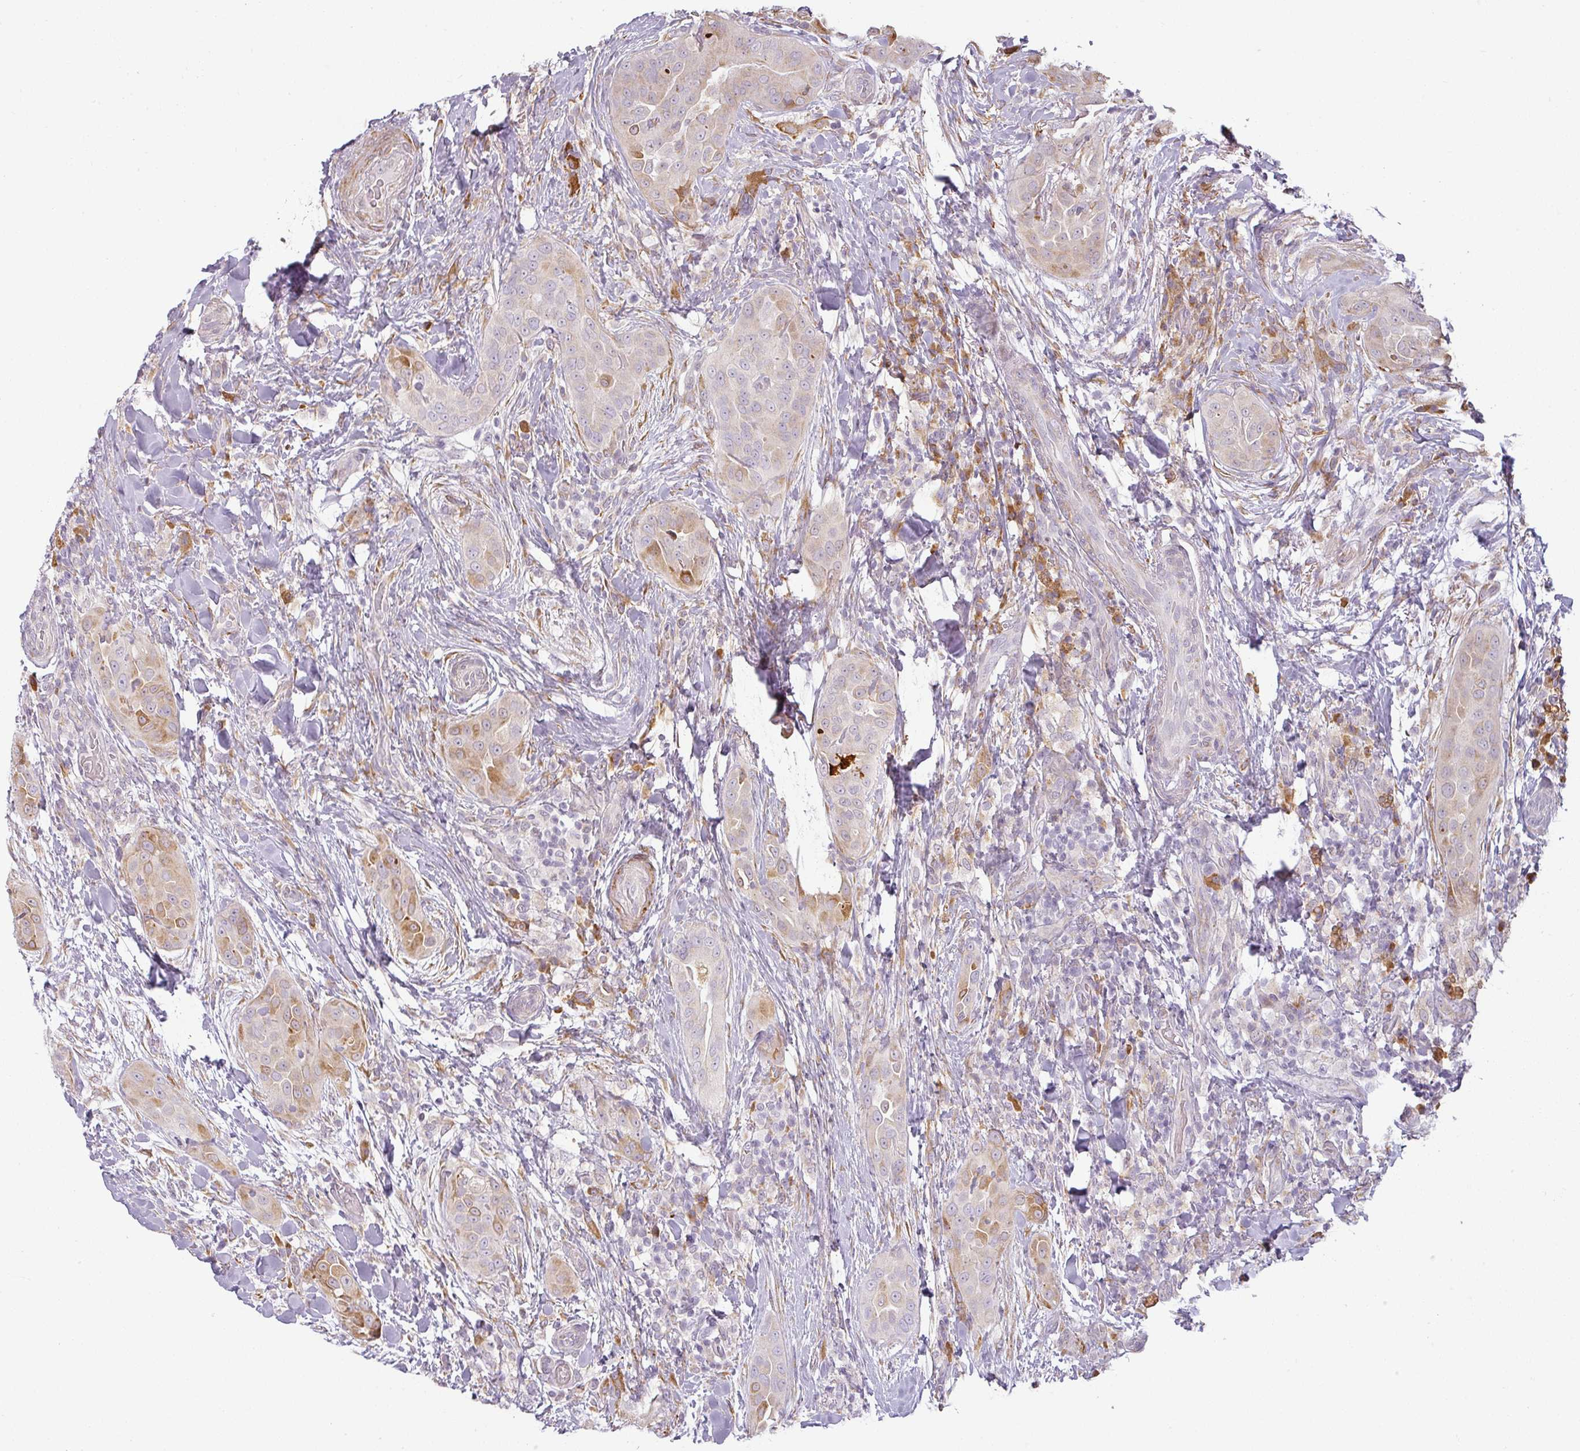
{"staining": {"intensity": "moderate", "quantity": "<25%", "location": "cytoplasmic/membranous"}, "tissue": "thyroid cancer", "cell_type": "Tumor cells", "image_type": "cancer", "snomed": [{"axis": "morphology", "description": "Papillary adenocarcinoma, NOS"}, {"axis": "topography", "description": "Thyroid gland"}], "caption": "IHC image of neoplastic tissue: thyroid cancer (papillary adenocarcinoma) stained using immunohistochemistry displays low levels of moderate protein expression localized specifically in the cytoplasmic/membranous of tumor cells, appearing as a cytoplasmic/membranous brown color.", "gene": "CCDC144A", "patient": {"sex": "male", "age": 61}}